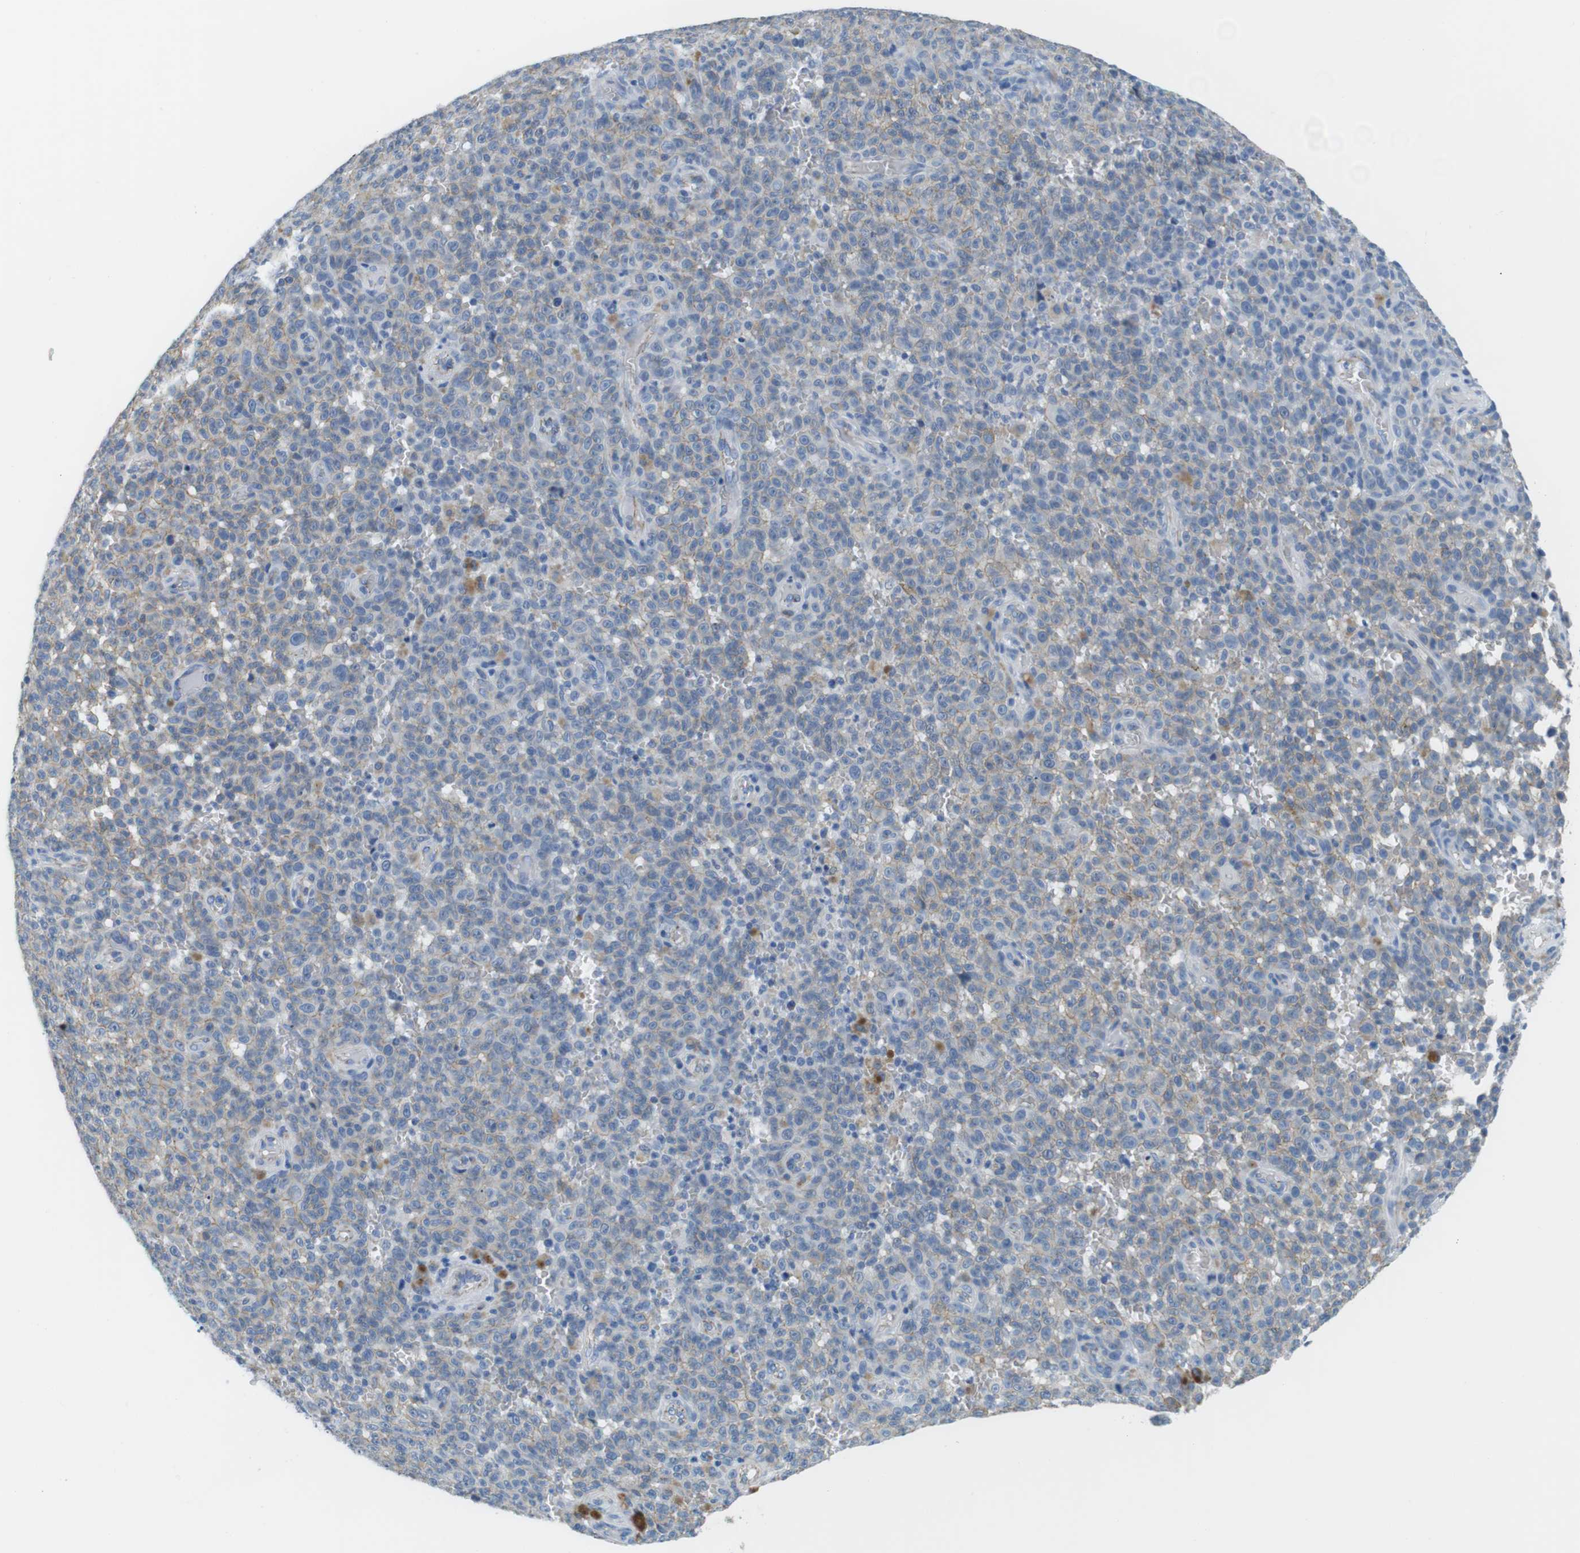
{"staining": {"intensity": "weak", "quantity": "25%-75%", "location": "cytoplasmic/membranous"}, "tissue": "melanoma", "cell_type": "Tumor cells", "image_type": "cancer", "snomed": [{"axis": "morphology", "description": "Malignant melanoma, NOS"}, {"axis": "topography", "description": "Skin"}], "caption": "This is an image of immunohistochemistry staining of malignant melanoma, which shows weak expression in the cytoplasmic/membranous of tumor cells.", "gene": "SLC6A6", "patient": {"sex": "female", "age": 82}}